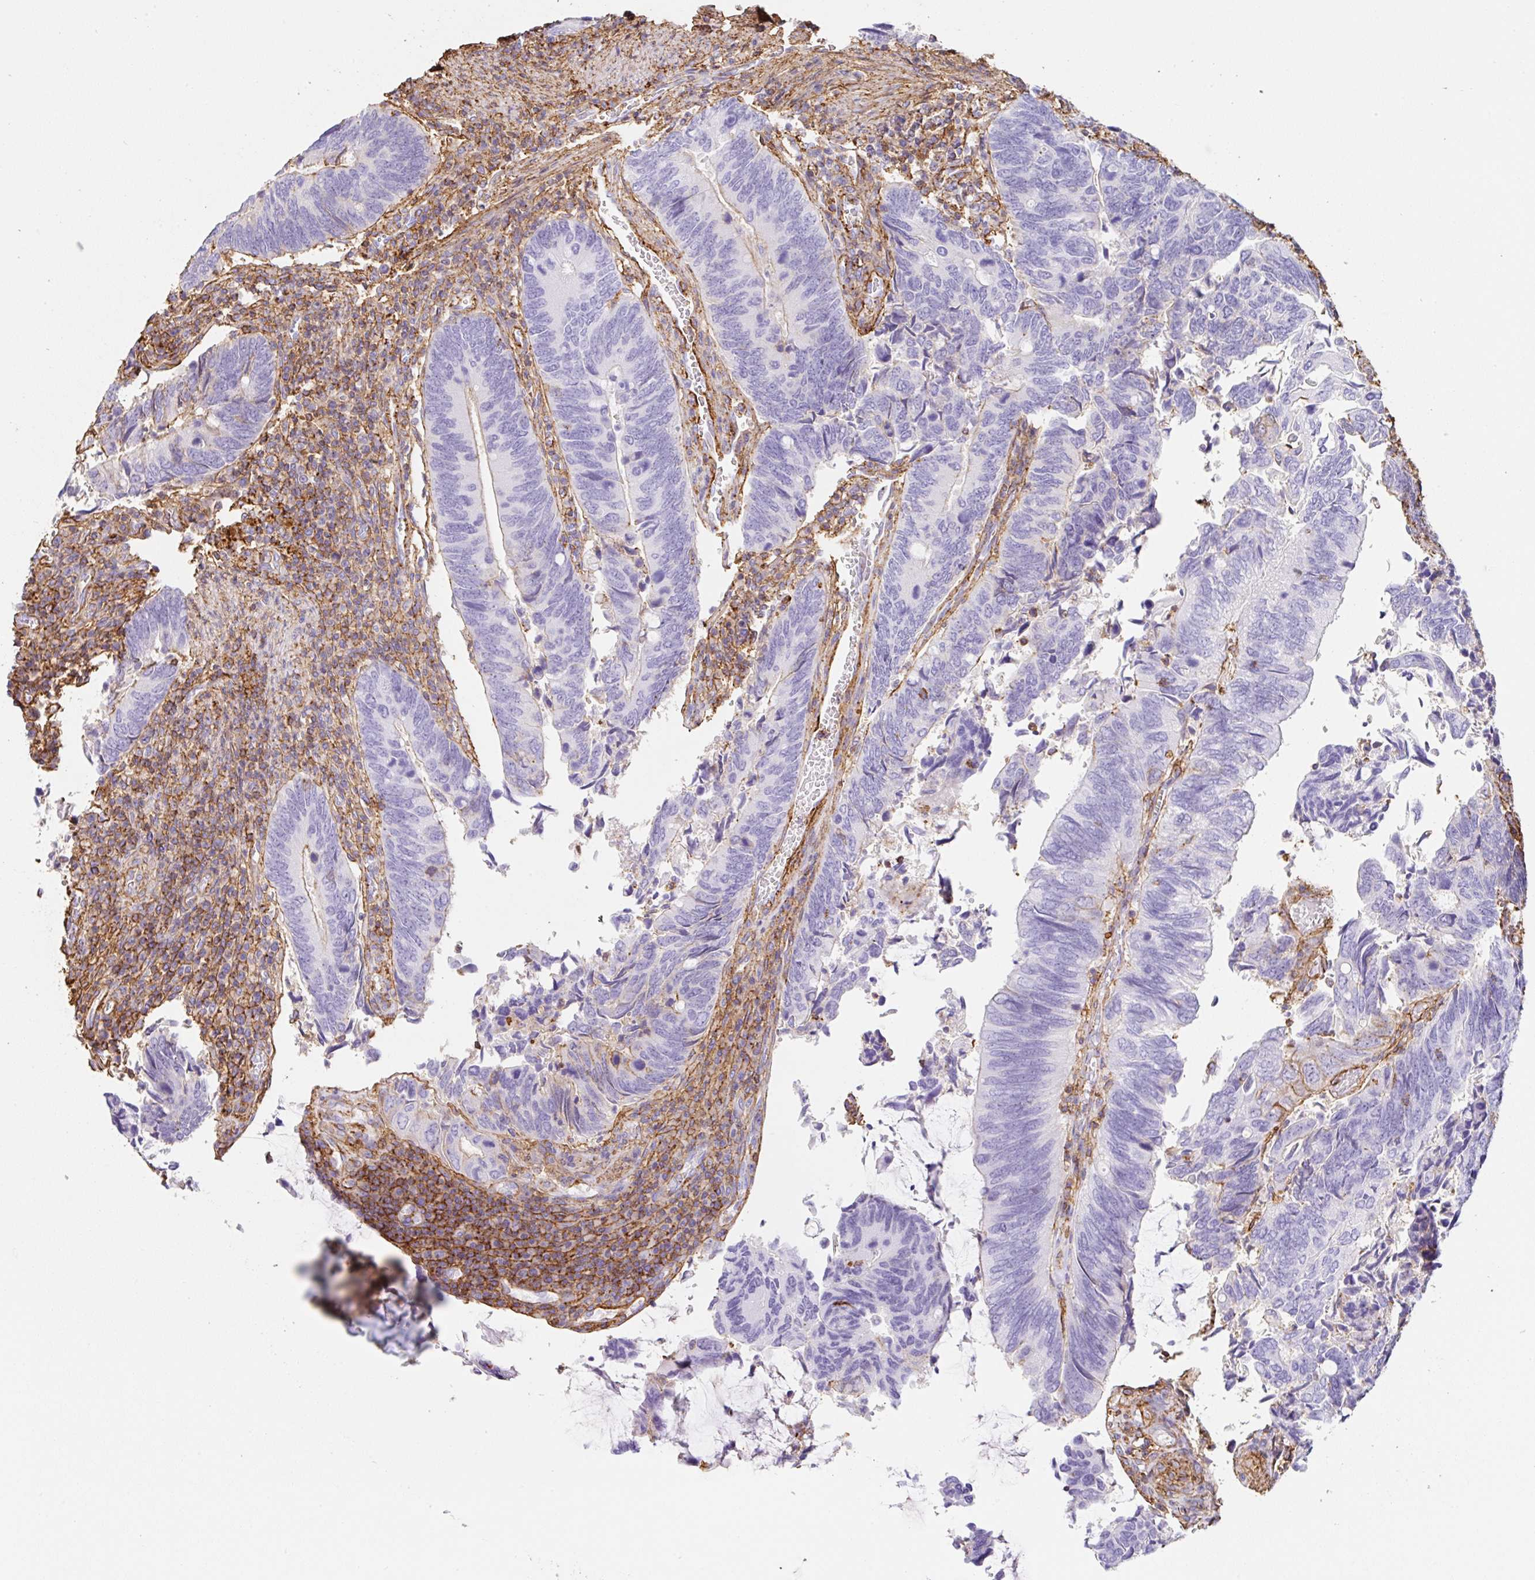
{"staining": {"intensity": "negative", "quantity": "none", "location": "none"}, "tissue": "colorectal cancer", "cell_type": "Tumor cells", "image_type": "cancer", "snomed": [{"axis": "morphology", "description": "Adenocarcinoma, NOS"}, {"axis": "topography", "description": "Colon"}], "caption": "Immunohistochemistry (IHC) micrograph of neoplastic tissue: human colorectal cancer stained with DAB exhibits no significant protein staining in tumor cells. (Brightfield microscopy of DAB IHC at high magnification).", "gene": "MTTP", "patient": {"sex": "male", "age": 87}}